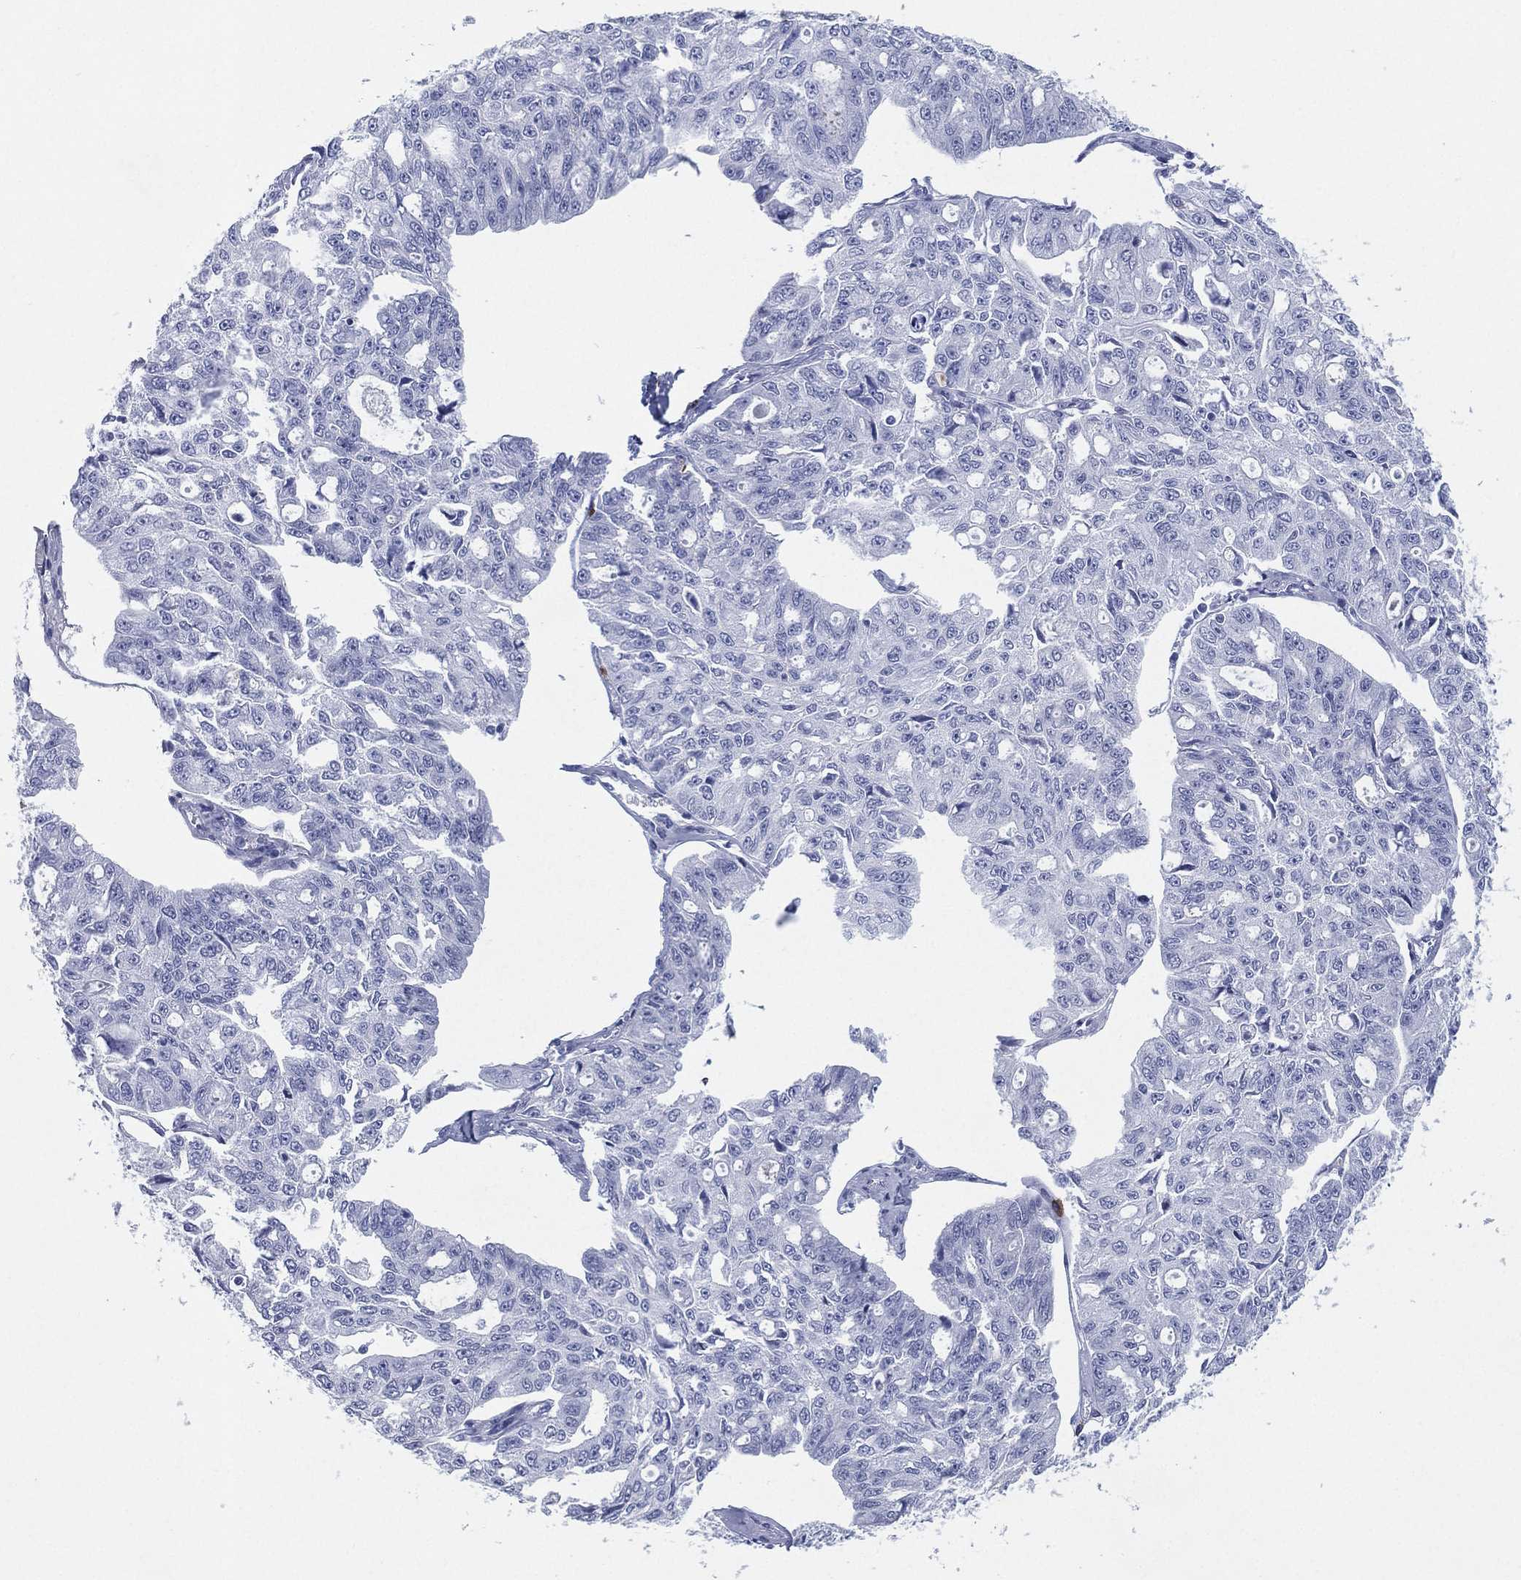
{"staining": {"intensity": "negative", "quantity": "none", "location": "none"}, "tissue": "ovarian cancer", "cell_type": "Tumor cells", "image_type": "cancer", "snomed": [{"axis": "morphology", "description": "Carcinoma, endometroid"}, {"axis": "topography", "description": "Ovary"}], "caption": "Tumor cells show no significant protein expression in endometroid carcinoma (ovarian).", "gene": "CD79A", "patient": {"sex": "female", "age": 65}}